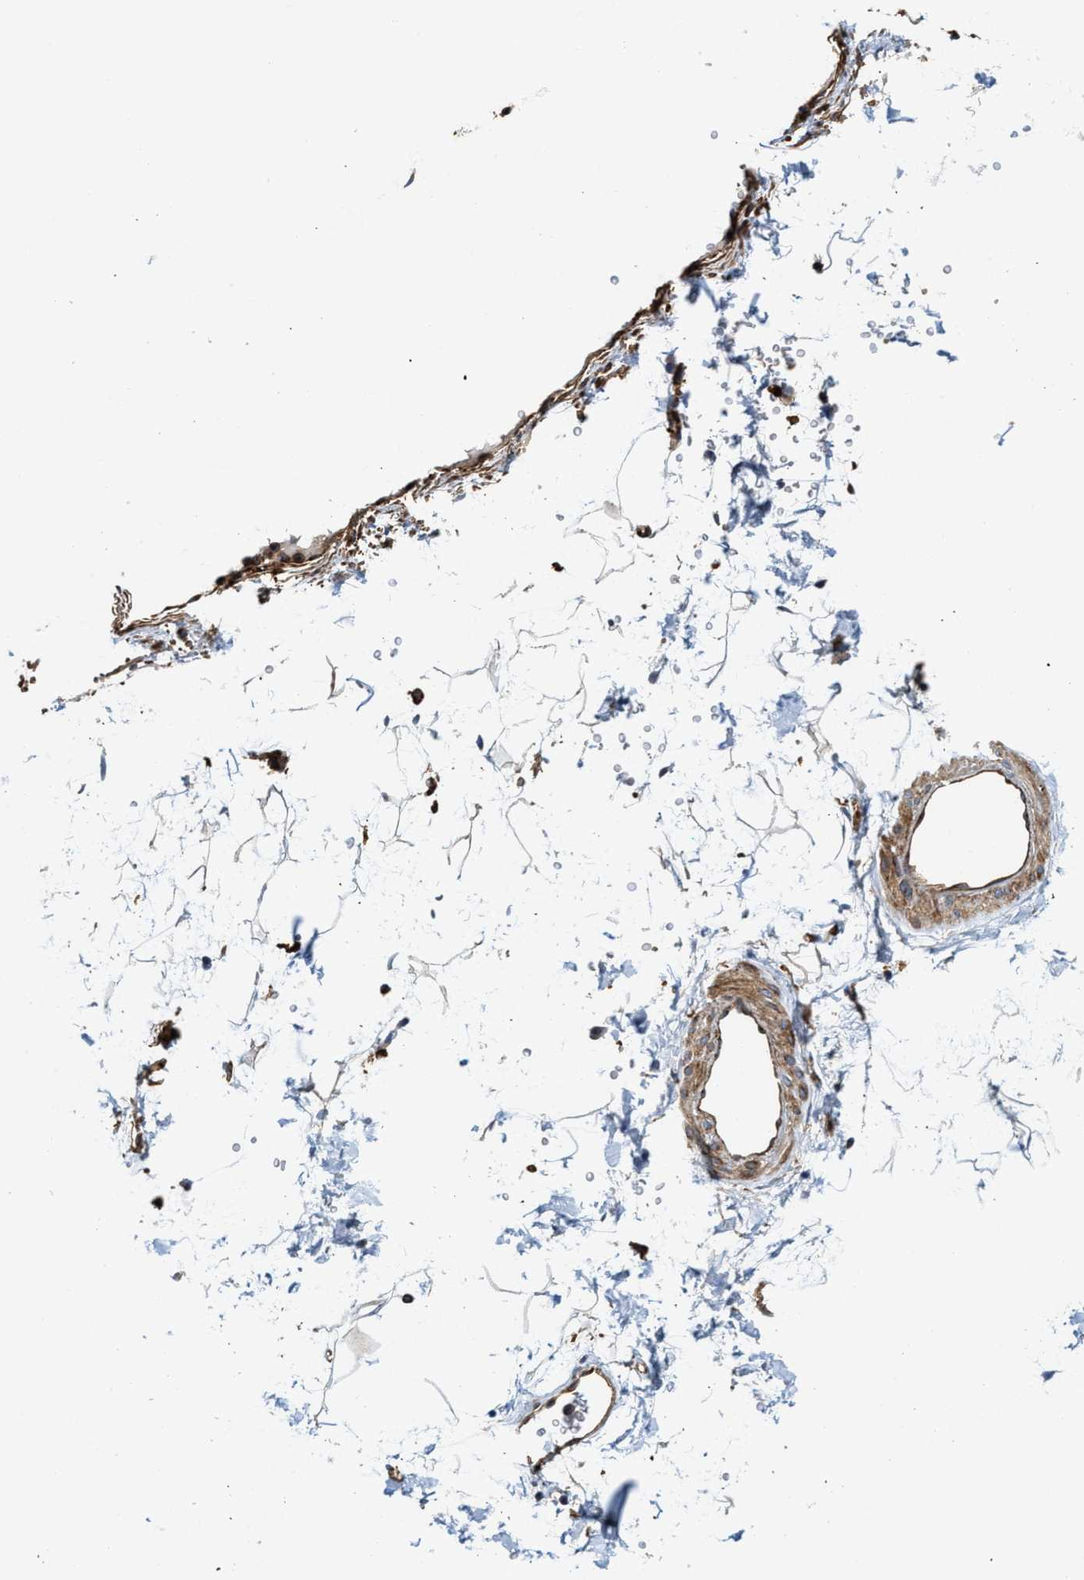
{"staining": {"intensity": "weak", "quantity": "<25%", "location": "cytoplasmic/membranous"}, "tissue": "adipose tissue", "cell_type": "Adipocytes", "image_type": "normal", "snomed": [{"axis": "morphology", "description": "Normal tissue, NOS"}, {"axis": "topography", "description": "Soft tissue"}], "caption": "Immunohistochemical staining of benign adipose tissue demonstrates no significant staining in adipocytes. (DAB (3,3'-diaminobenzidine) immunohistochemistry, high magnification).", "gene": "HIP1", "patient": {"sex": "male", "age": 72}}